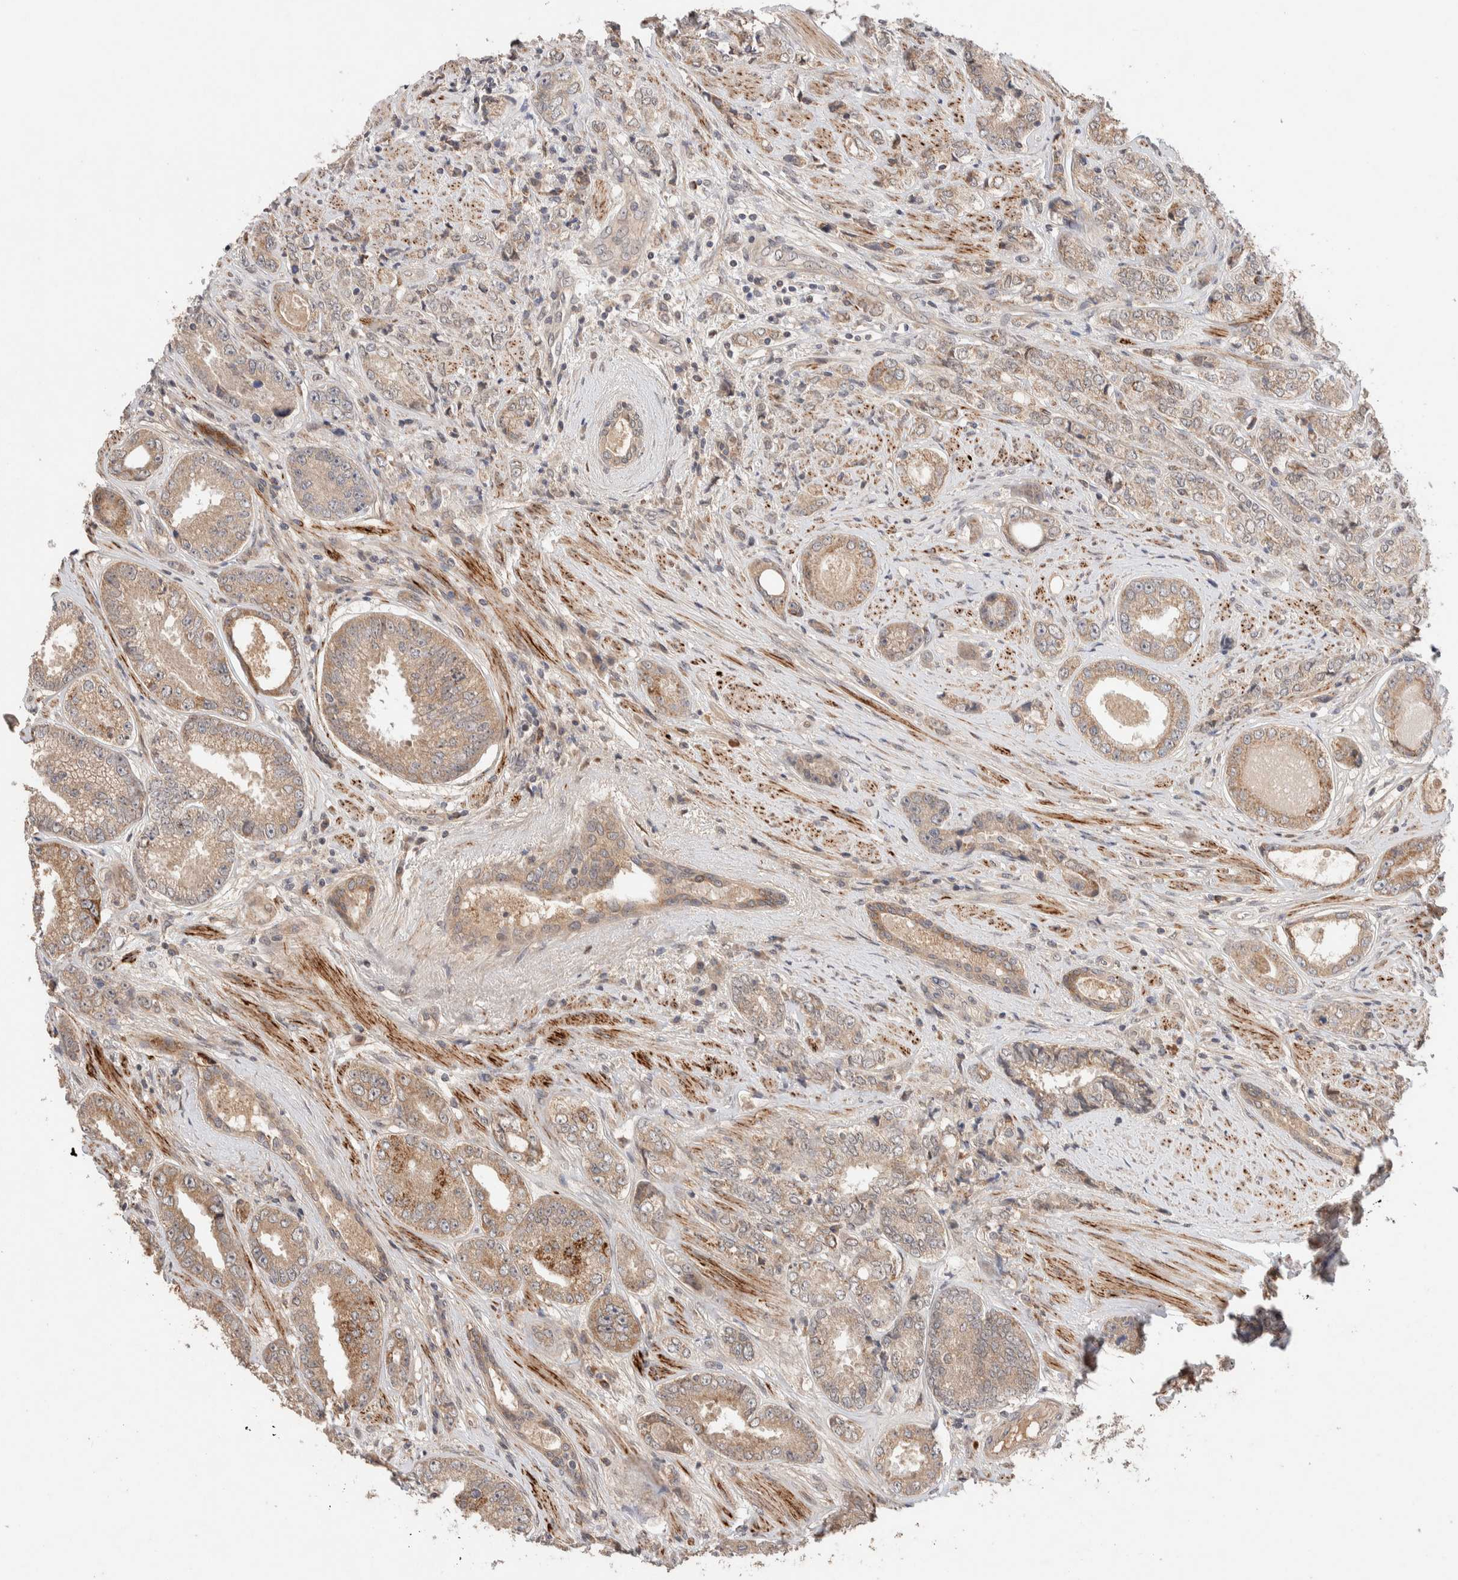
{"staining": {"intensity": "weak", "quantity": ">75%", "location": "cytoplasmic/membranous"}, "tissue": "prostate cancer", "cell_type": "Tumor cells", "image_type": "cancer", "snomed": [{"axis": "morphology", "description": "Adenocarcinoma, High grade"}, {"axis": "topography", "description": "Prostate"}], "caption": "DAB (3,3'-diaminobenzidine) immunohistochemical staining of prostate cancer (adenocarcinoma (high-grade)) reveals weak cytoplasmic/membranous protein expression in approximately >75% of tumor cells. Using DAB (3,3'-diaminobenzidine) (brown) and hematoxylin (blue) stains, captured at high magnification using brightfield microscopy.", "gene": "CASK", "patient": {"sex": "male", "age": 61}}